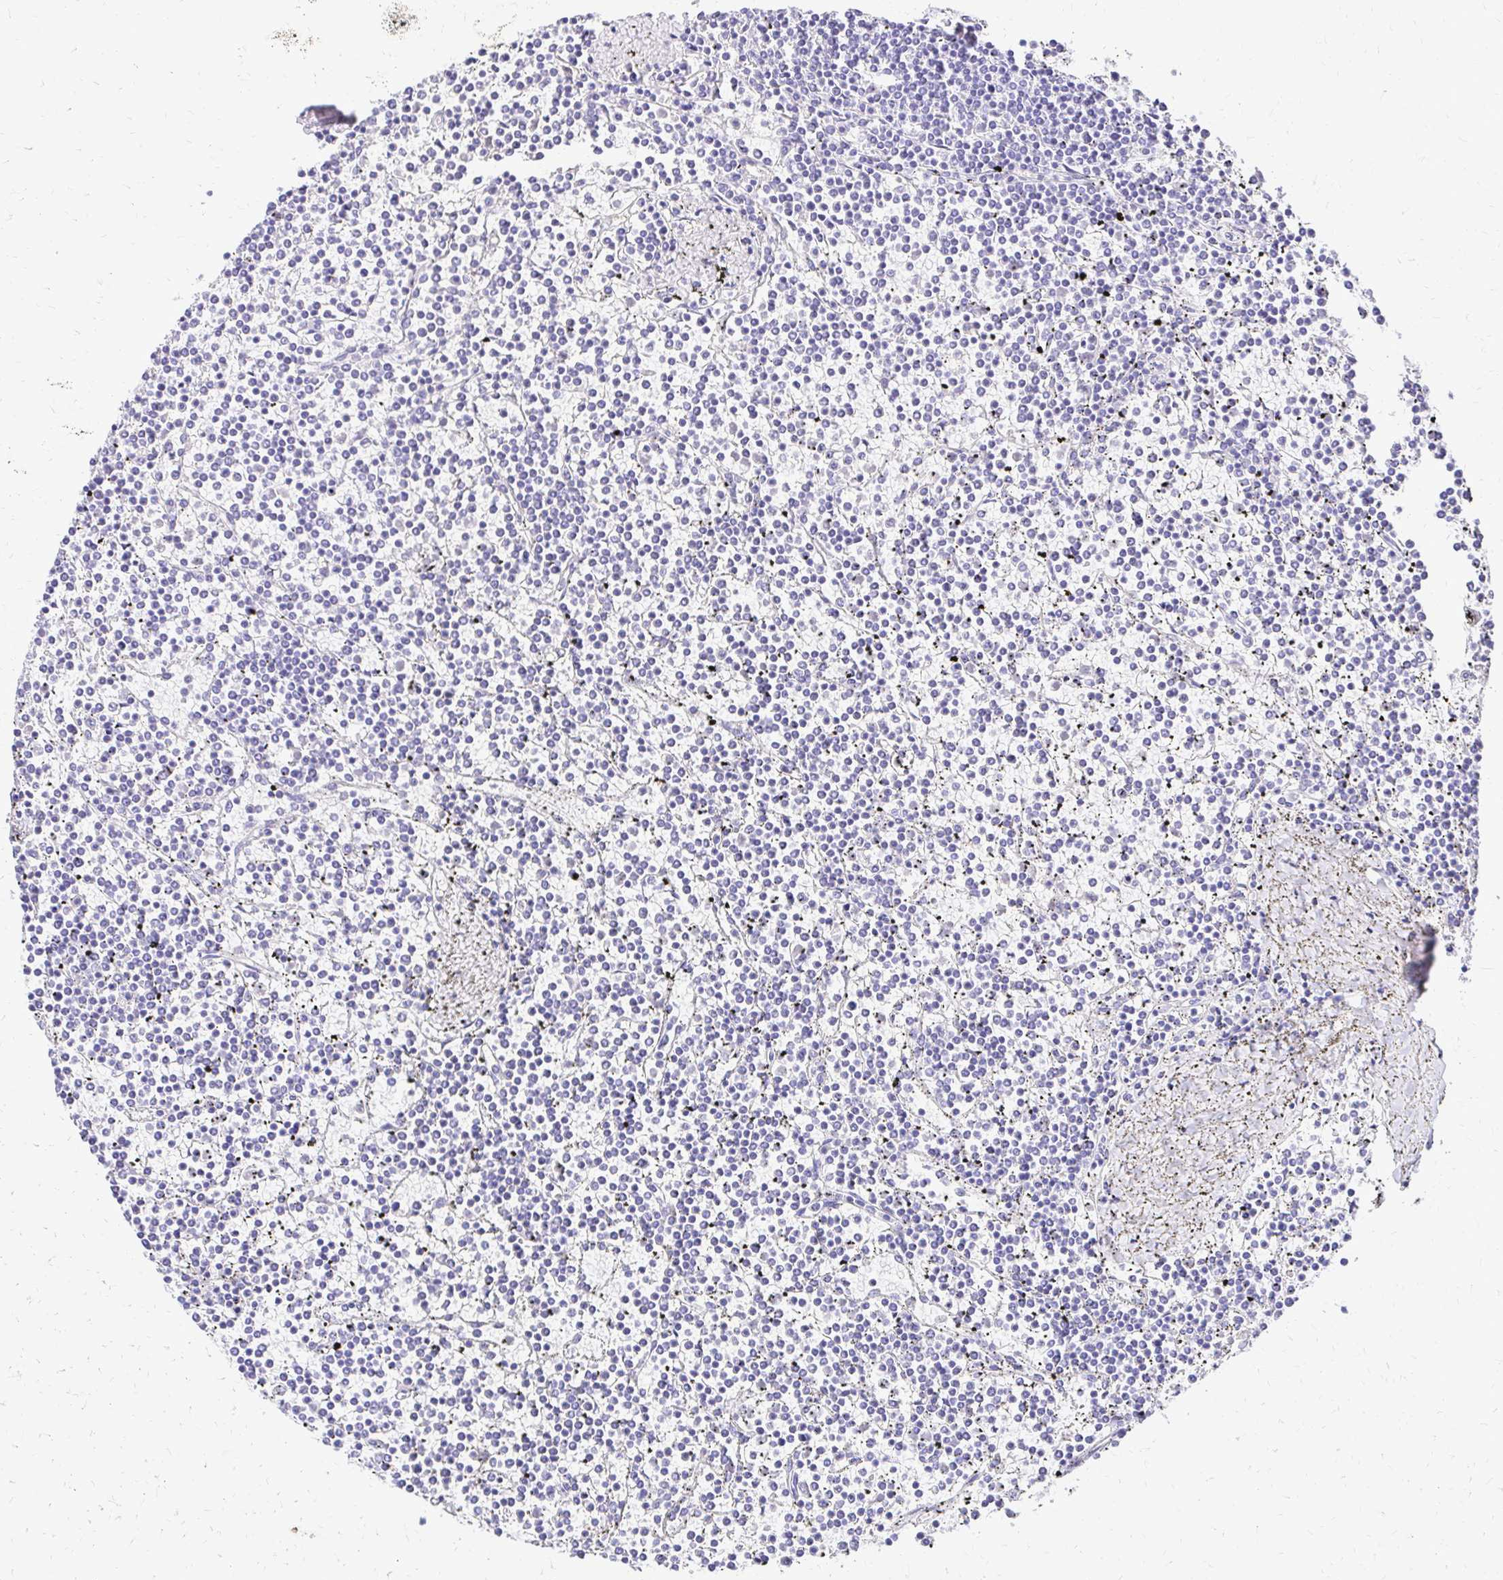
{"staining": {"intensity": "negative", "quantity": "none", "location": "none"}, "tissue": "lymphoma", "cell_type": "Tumor cells", "image_type": "cancer", "snomed": [{"axis": "morphology", "description": "Malignant lymphoma, non-Hodgkin's type, Low grade"}, {"axis": "topography", "description": "Spleen"}], "caption": "Lymphoma was stained to show a protein in brown. There is no significant staining in tumor cells.", "gene": "S100G", "patient": {"sex": "female", "age": 19}}